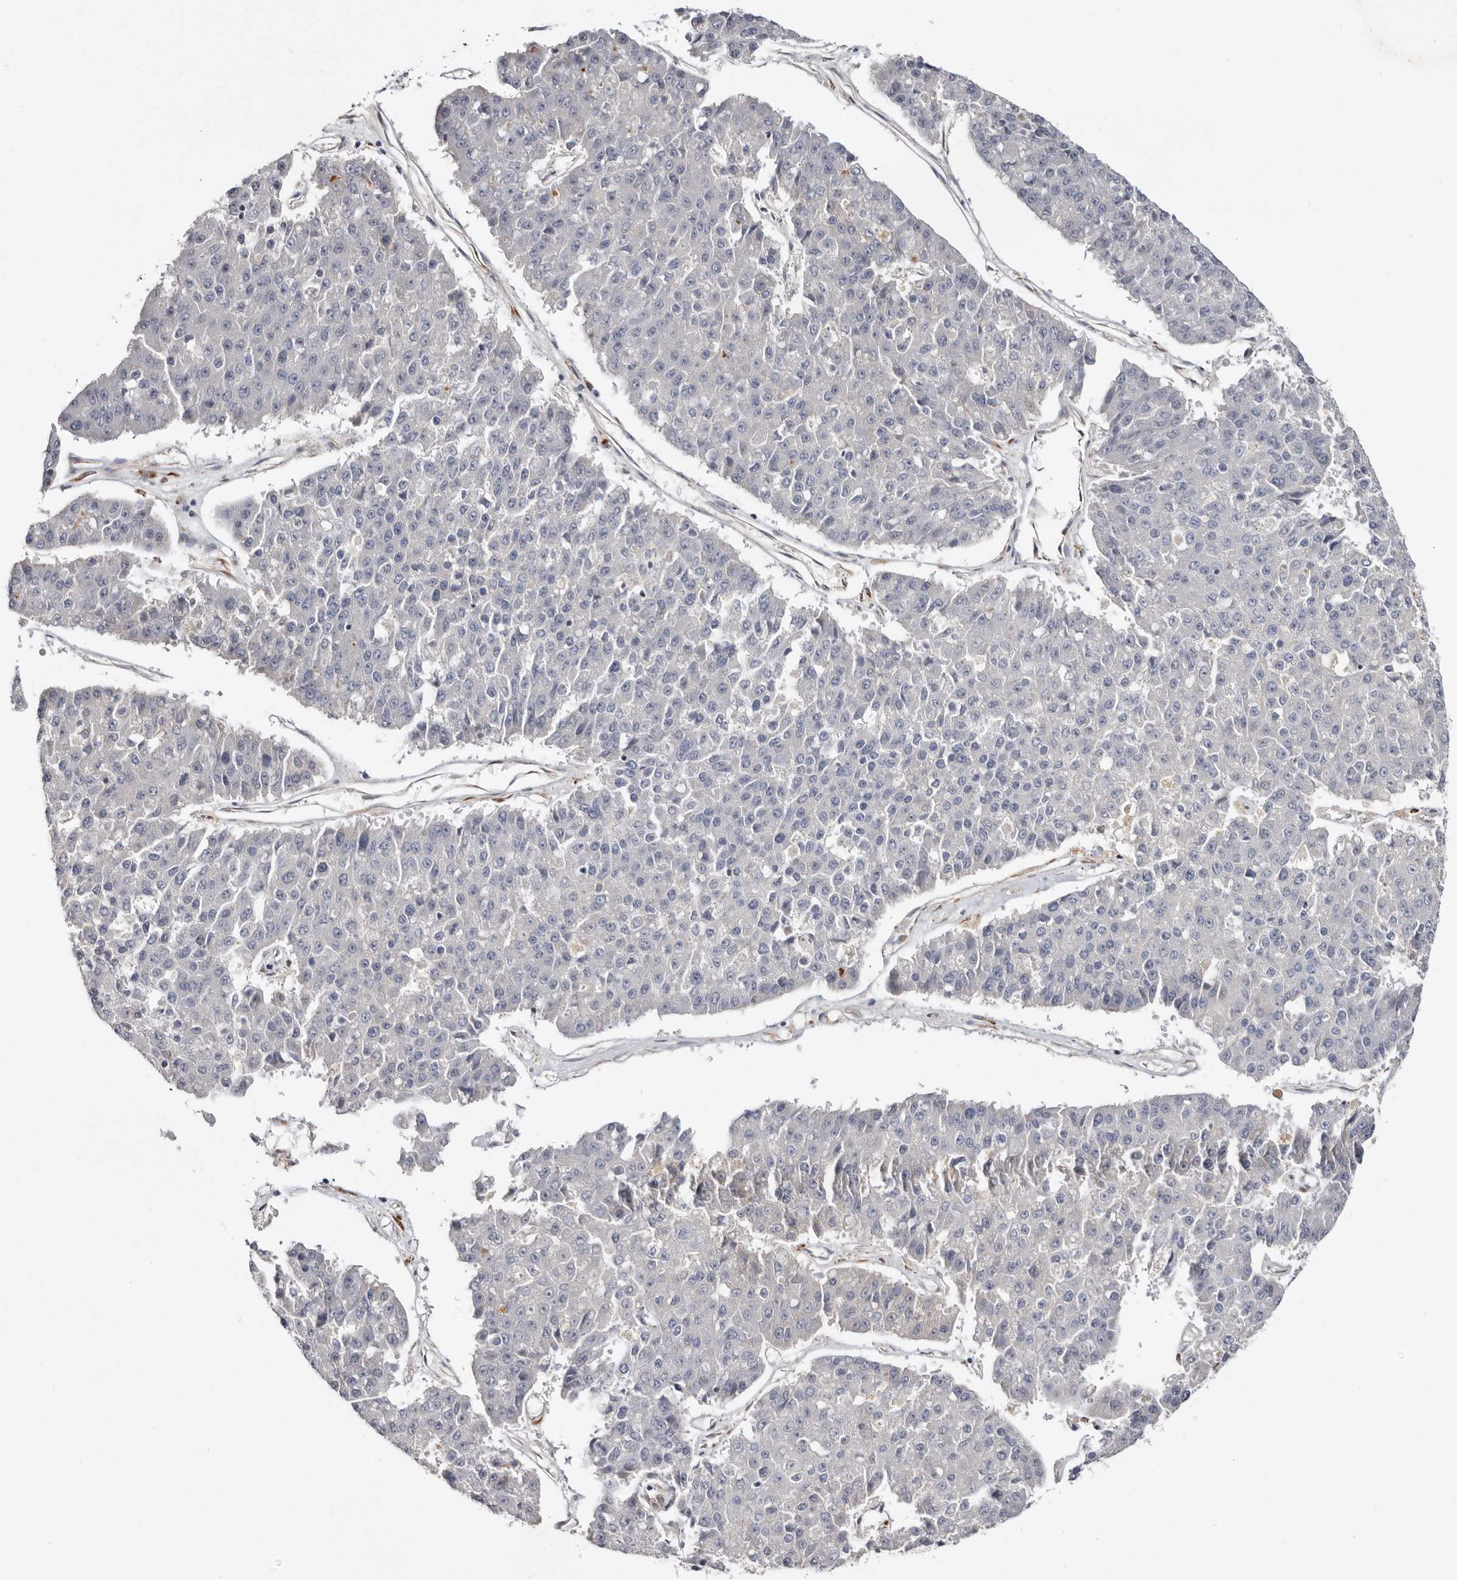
{"staining": {"intensity": "negative", "quantity": "none", "location": "none"}, "tissue": "pancreatic cancer", "cell_type": "Tumor cells", "image_type": "cancer", "snomed": [{"axis": "morphology", "description": "Adenocarcinoma, NOS"}, {"axis": "topography", "description": "Pancreas"}], "caption": "This photomicrograph is of pancreatic adenocarcinoma stained with IHC to label a protein in brown with the nuclei are counter-stained blue. There is no expression in tumor cells.", "gene": "USH1C", "patient": {"sex": "male", "age": 50}}